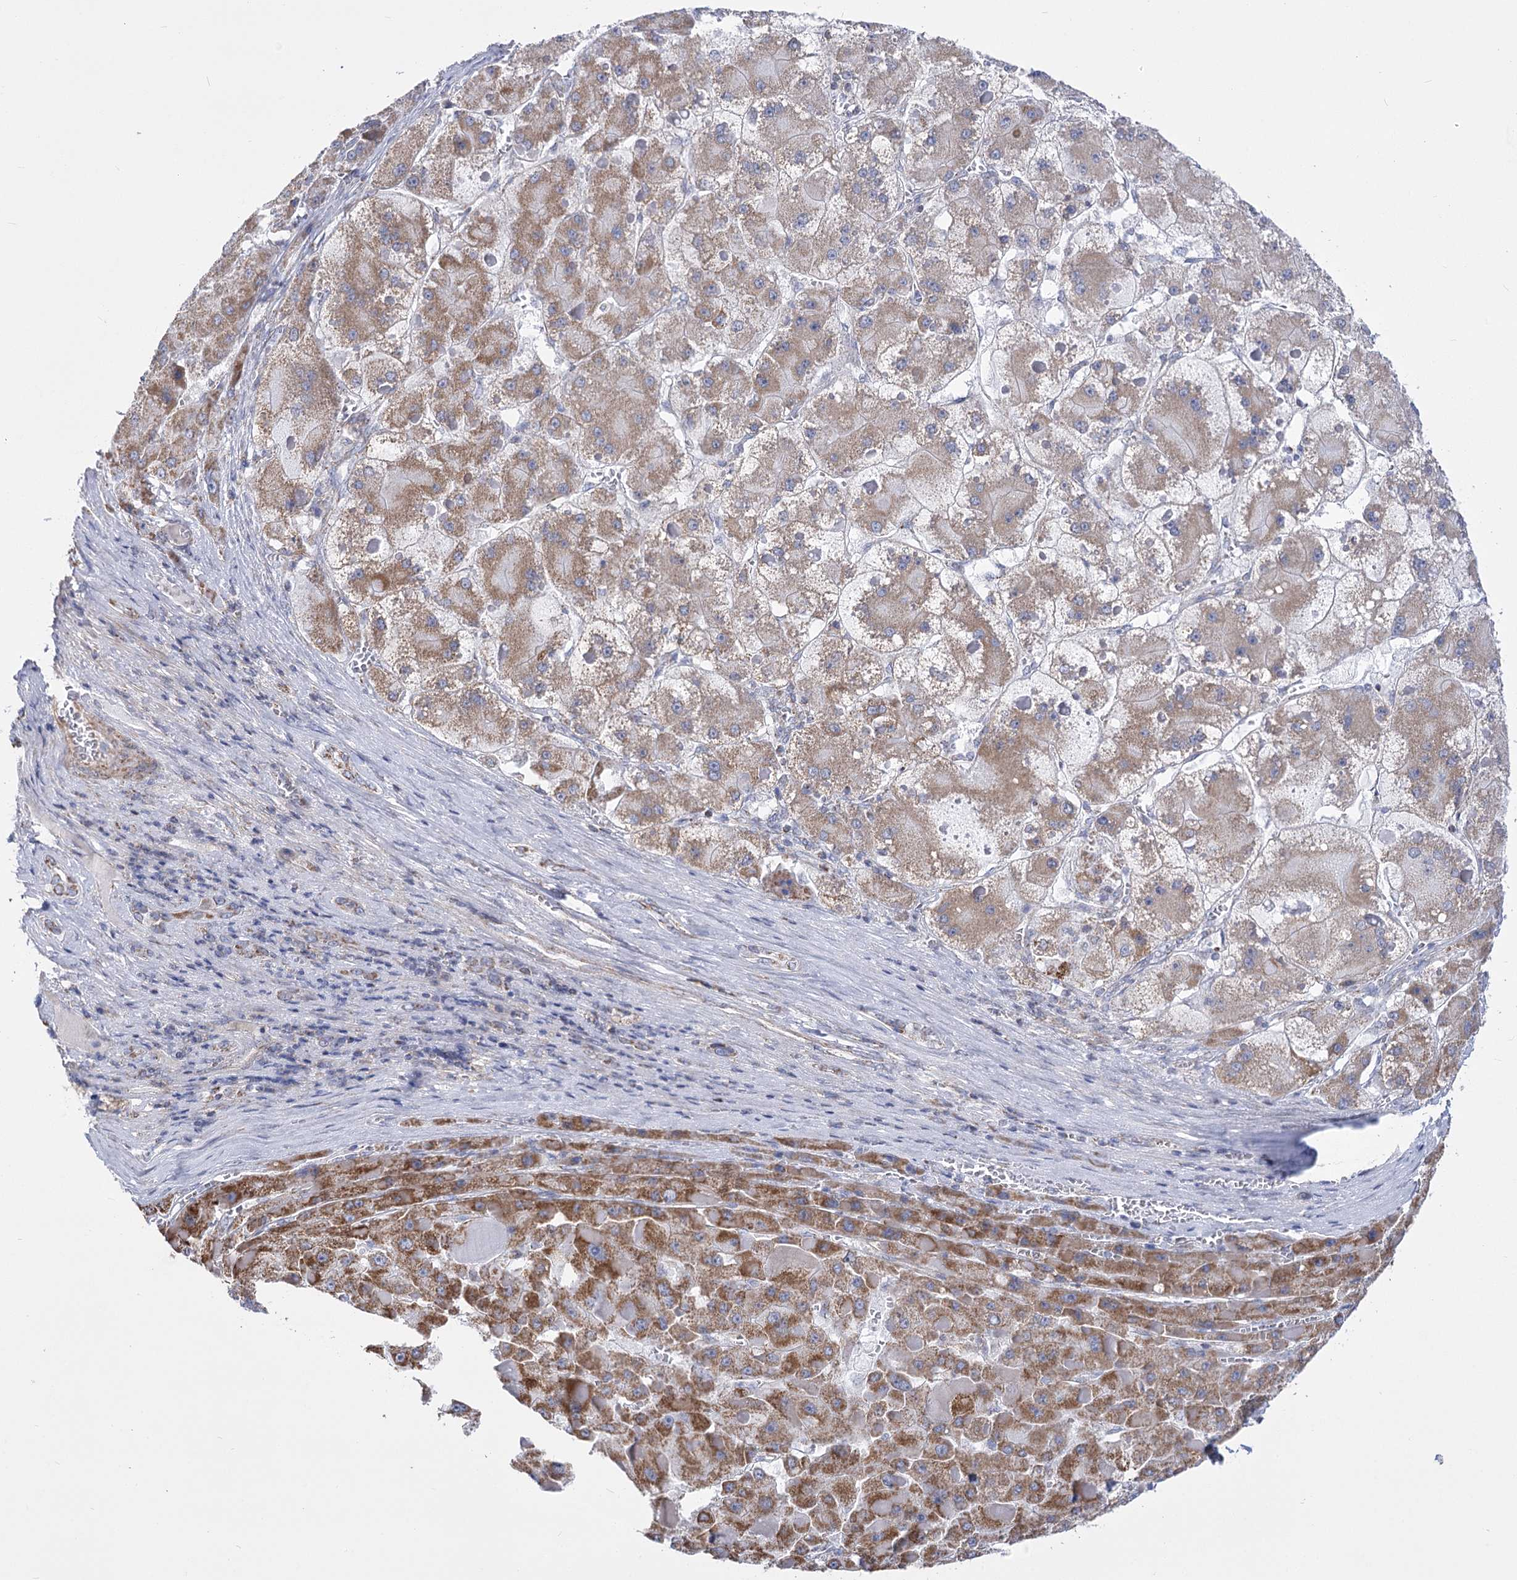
{"staining": {"intensity": "moderate", "quantity": ">75%", "location": "cytoplasmic/membranous"}, "tissue": "liver cancer", "cell_type": "Tumor cells", "image_type": "cancer", "snomed": [{"axis": "morphology", "description": "Carcinoma, Hepatocellular, NOS"}, {"axis": "topography", "description": "Liver"}], "caption": "This photomicrograph displays hepatocellular carcinoma (liver) stained with immunohistochemistry to label a protein in brown. The cytoplasmic/membranous of tumor cells show moderate positivity for the protein. Nuclei are counter-stained blue.", "gene": "PDHB", "patient": {"sex": "female", "age": 73}}